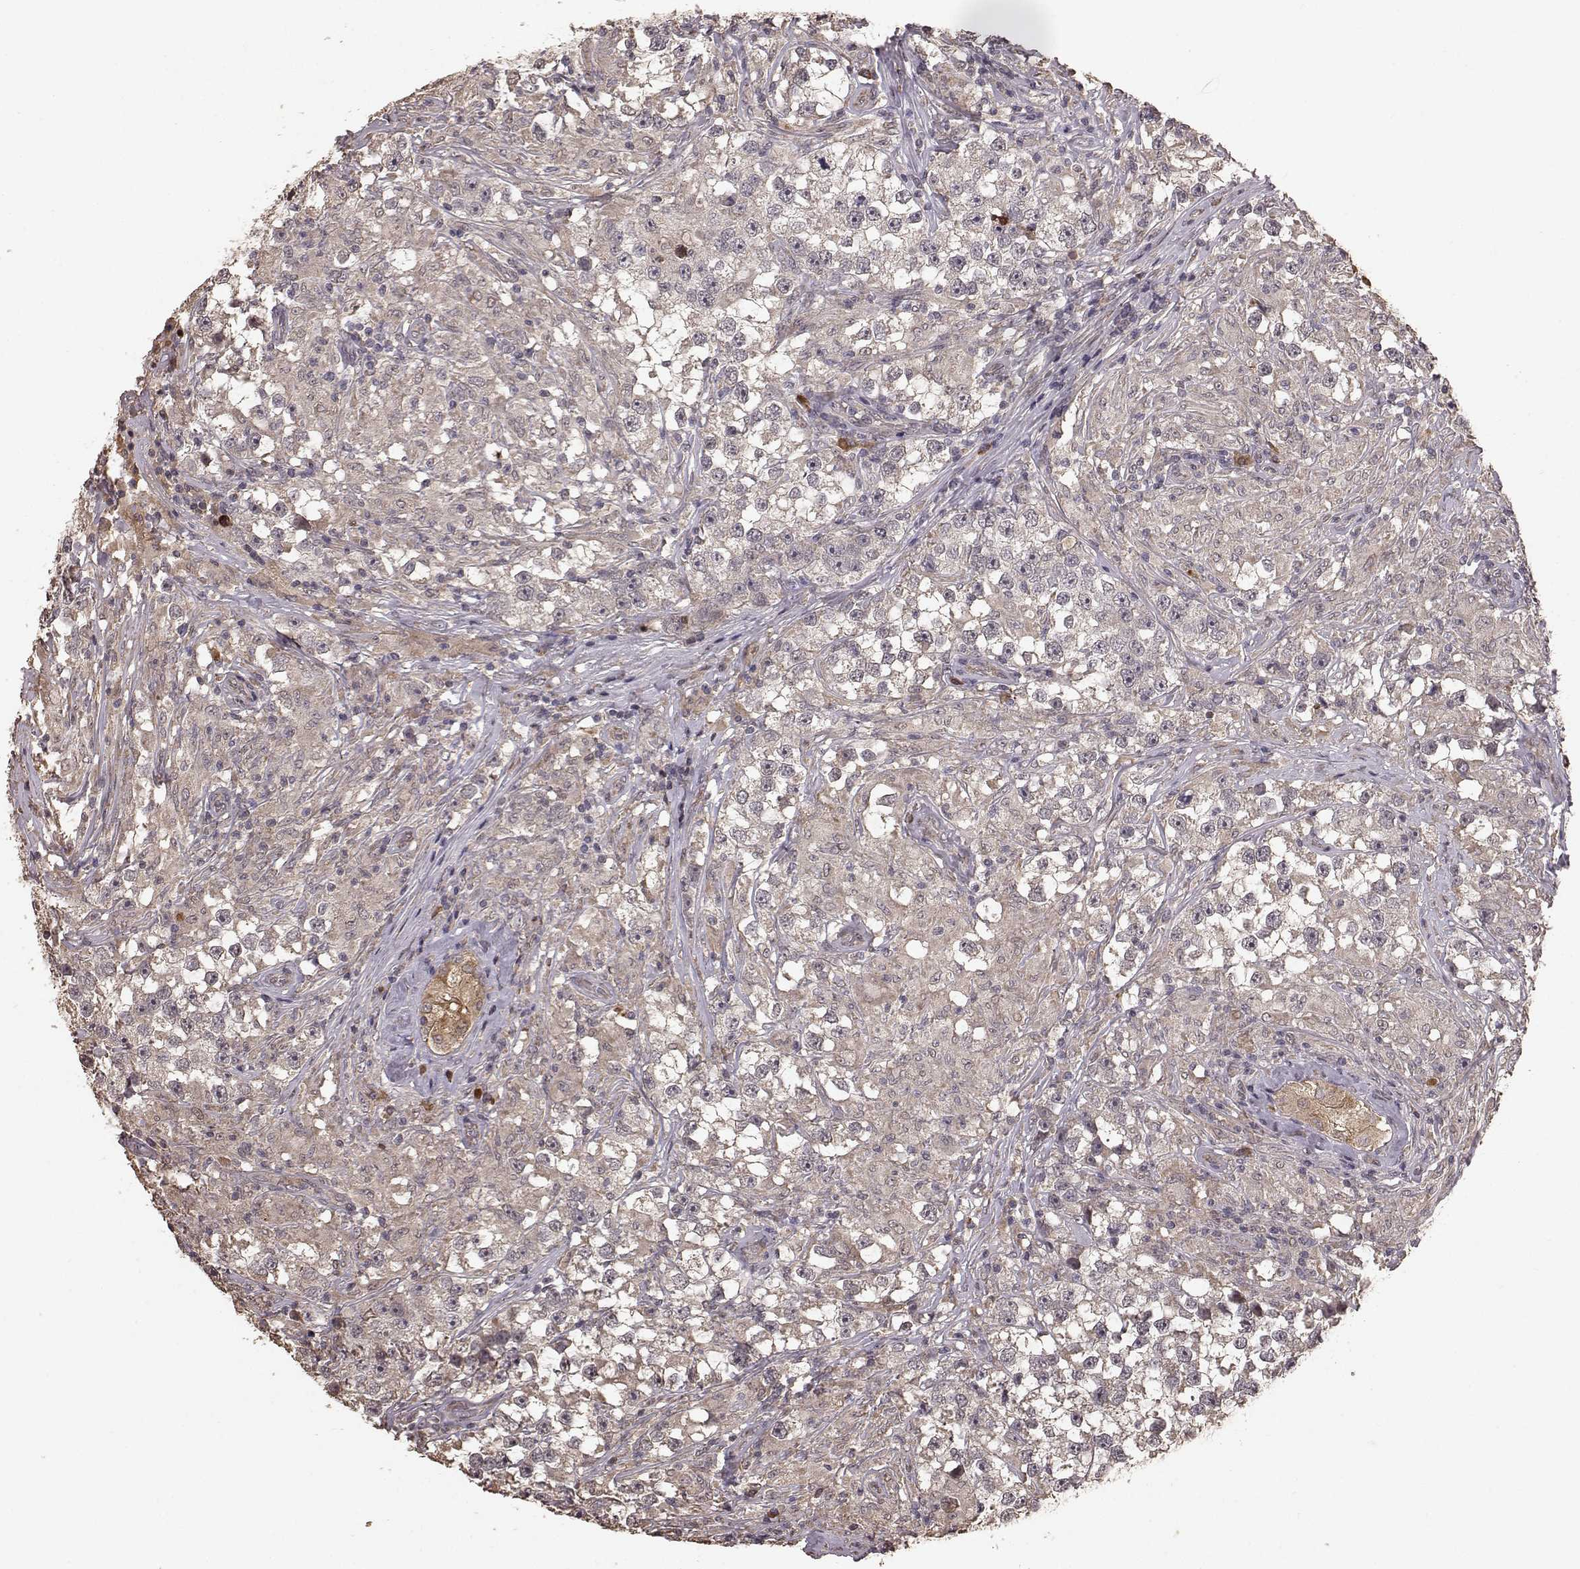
{"staining": {"intensity": "weak", "quantity": ">75%", "location": "cytoplasmic/membranous"}, "tissue": "testis cancer", "cell_type": "Tumor cells", "image_type": "cancer", "snomed": [{"axis": "morphology", "description": "Seminoma, NOS"}, {"axis": "topography", "description": "Testis"}], "caption": "Testis cancer (seminoma) tissue displays weak cytoplasmic/membranous positivity in about >75% of tumor cells, visualized by immunohistochemistry. Nuclei are stained in blue.", "gene": "USP15", "patient": {"sex": "male", "age": 46}}